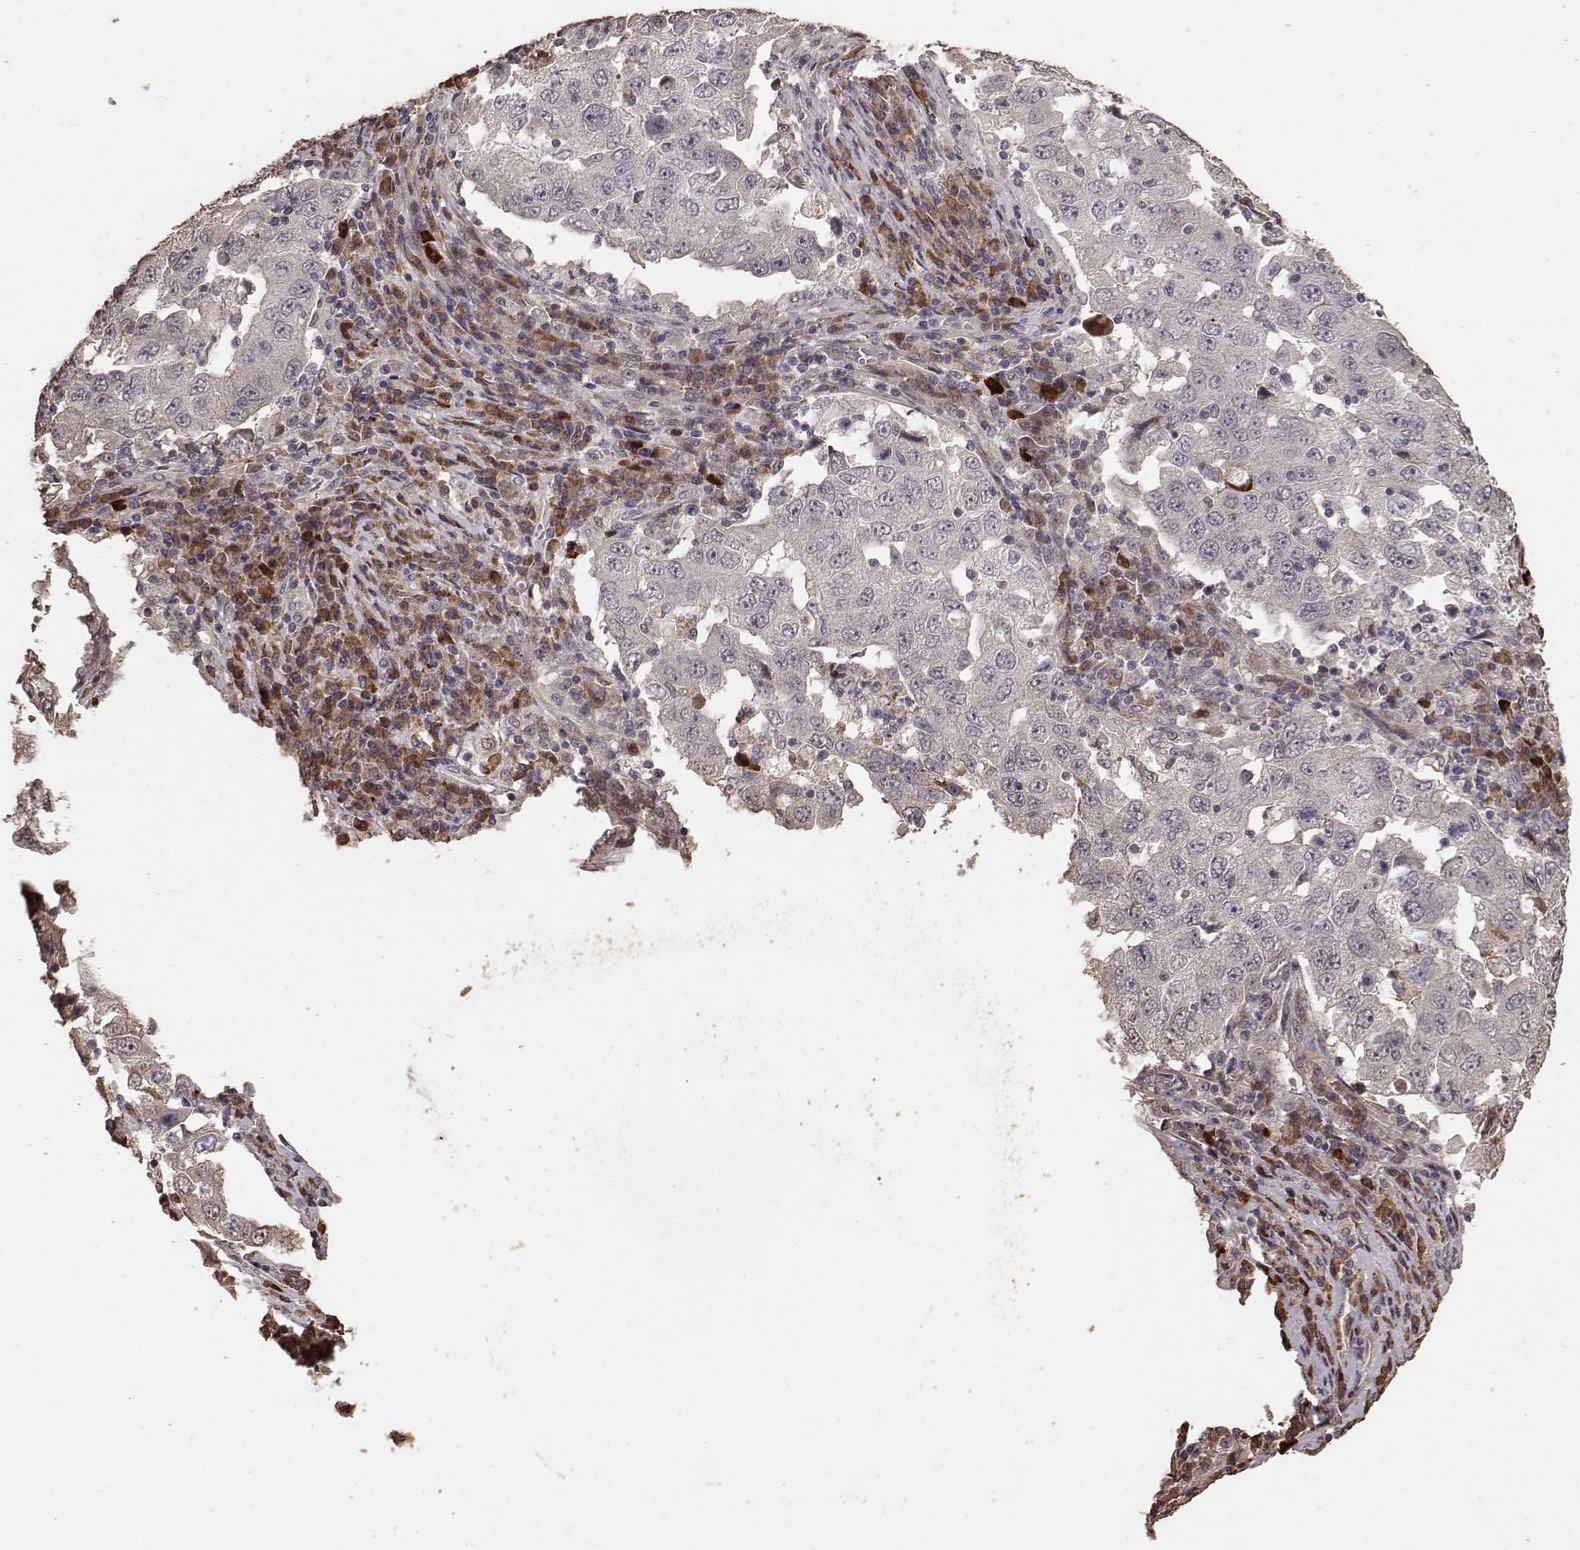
{"staining": {"intensity": "negative", "quantity": "none", "location": "none"}, "tissue": "lung cancer", "cell_type": "Tumor cells", "image_type": "cancer", "snomed": [{"axis": "morphology", "description": "Adenocarcinoma, NOS"}, {"axis": "topography", "description": "Lung"}], "caption": "This is an immunohistochemistry micrograph of lung cancer (adenocarcinoma). There is no positivity in tumor cells.", "gene": "USP15", "patient": {"sex": "male", "age": 73}}